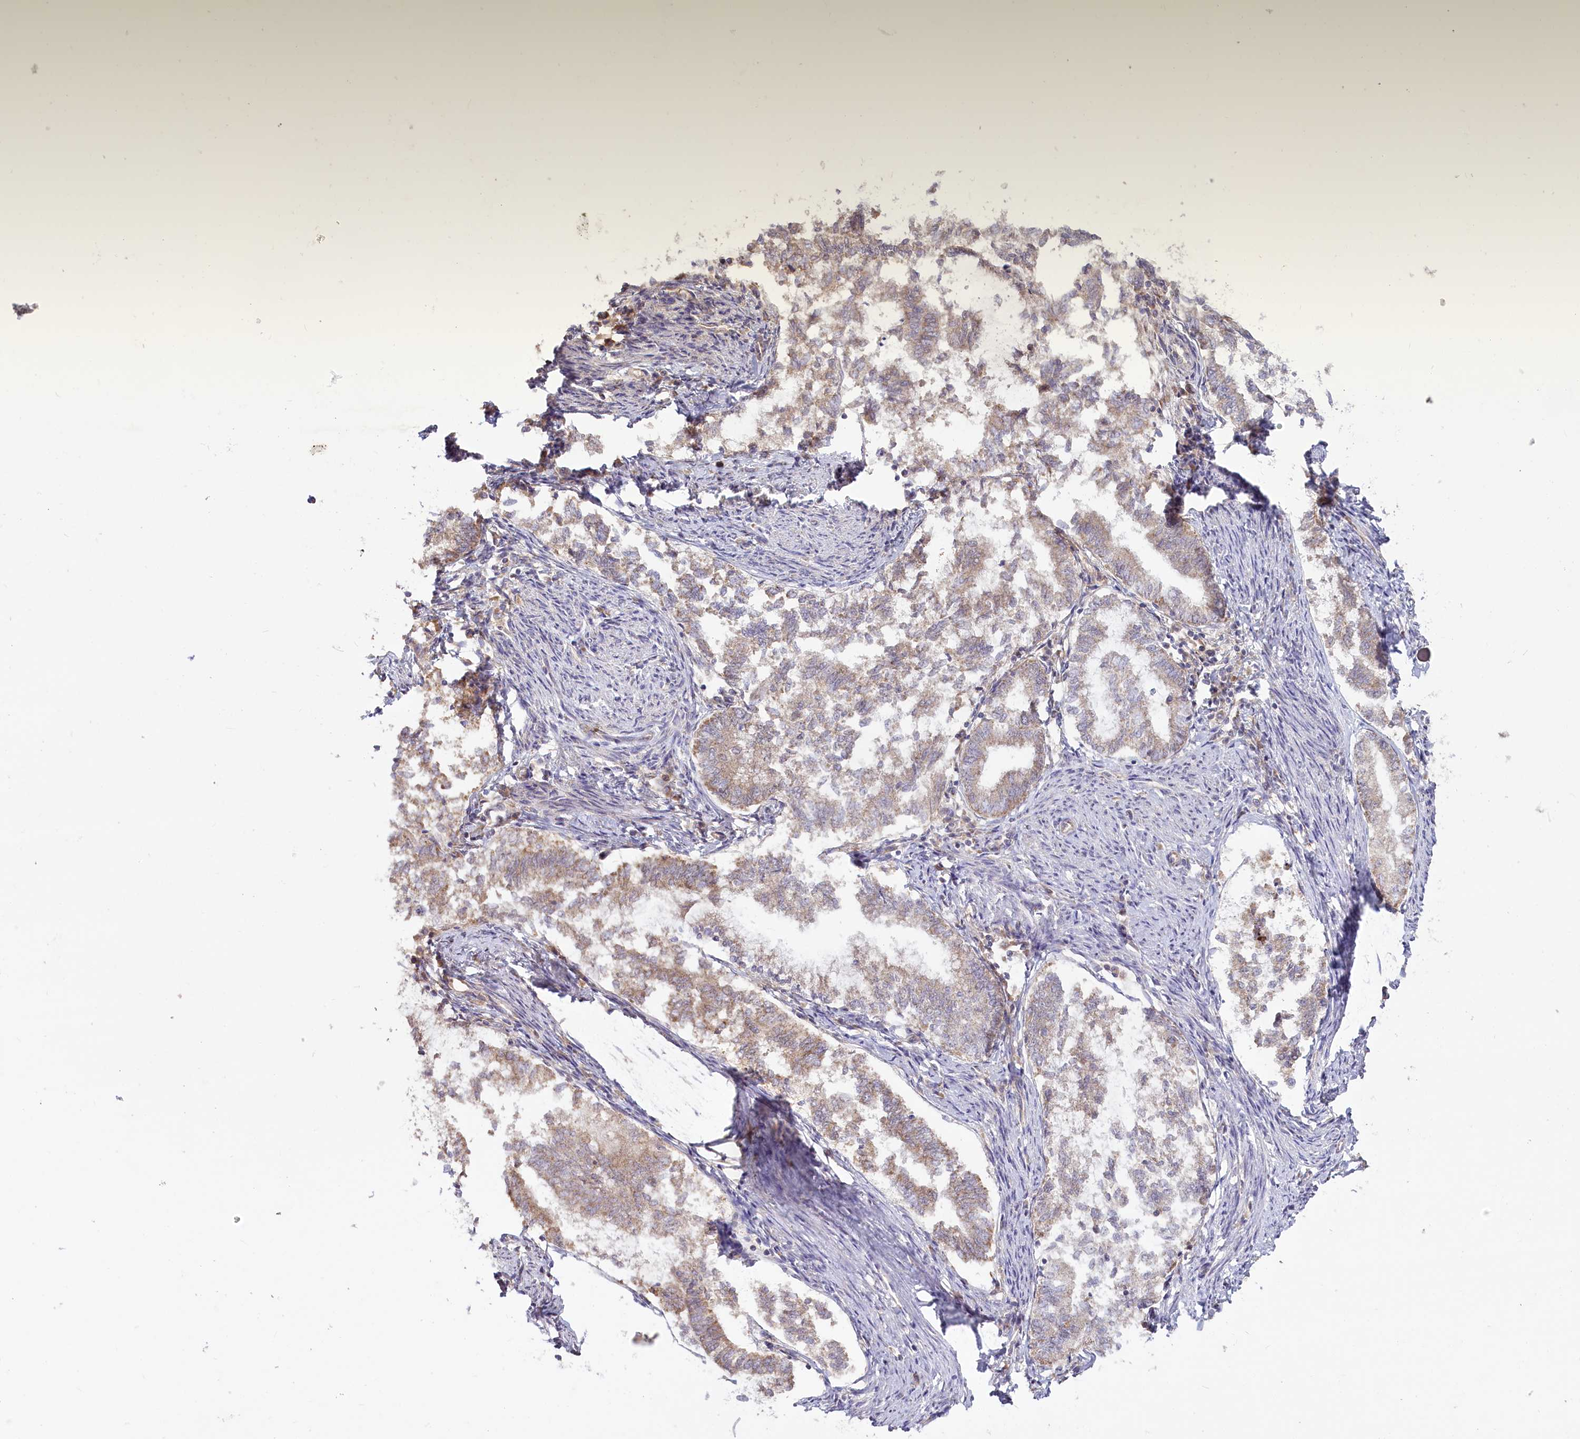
{"staining": {"intensity": "weak", "quantity": ">75%", "location": "cytoplasmic/membranous"}, "tissue": "endometrial cancer", "cell_type": "Tumor cells", "image_type": "cancer", "snomed": [{"axis": "morphology", "description": "Adenocarcinoma, NOS"}, {"axis": "topography", "description": "Endometrium"}], "caption": "Protein staining of adenocarcinoma (endometrial) tissue exhibits weak cytoplasmic/membranous positivity in approximately >75% of tumor cells. The staining was performed using DAB, with brown indicating positive protein expression. Nuclei are stained blue with hematoxylin.", "gene": "ACOX2", "patient": {"sex": "female", "age": 79}}